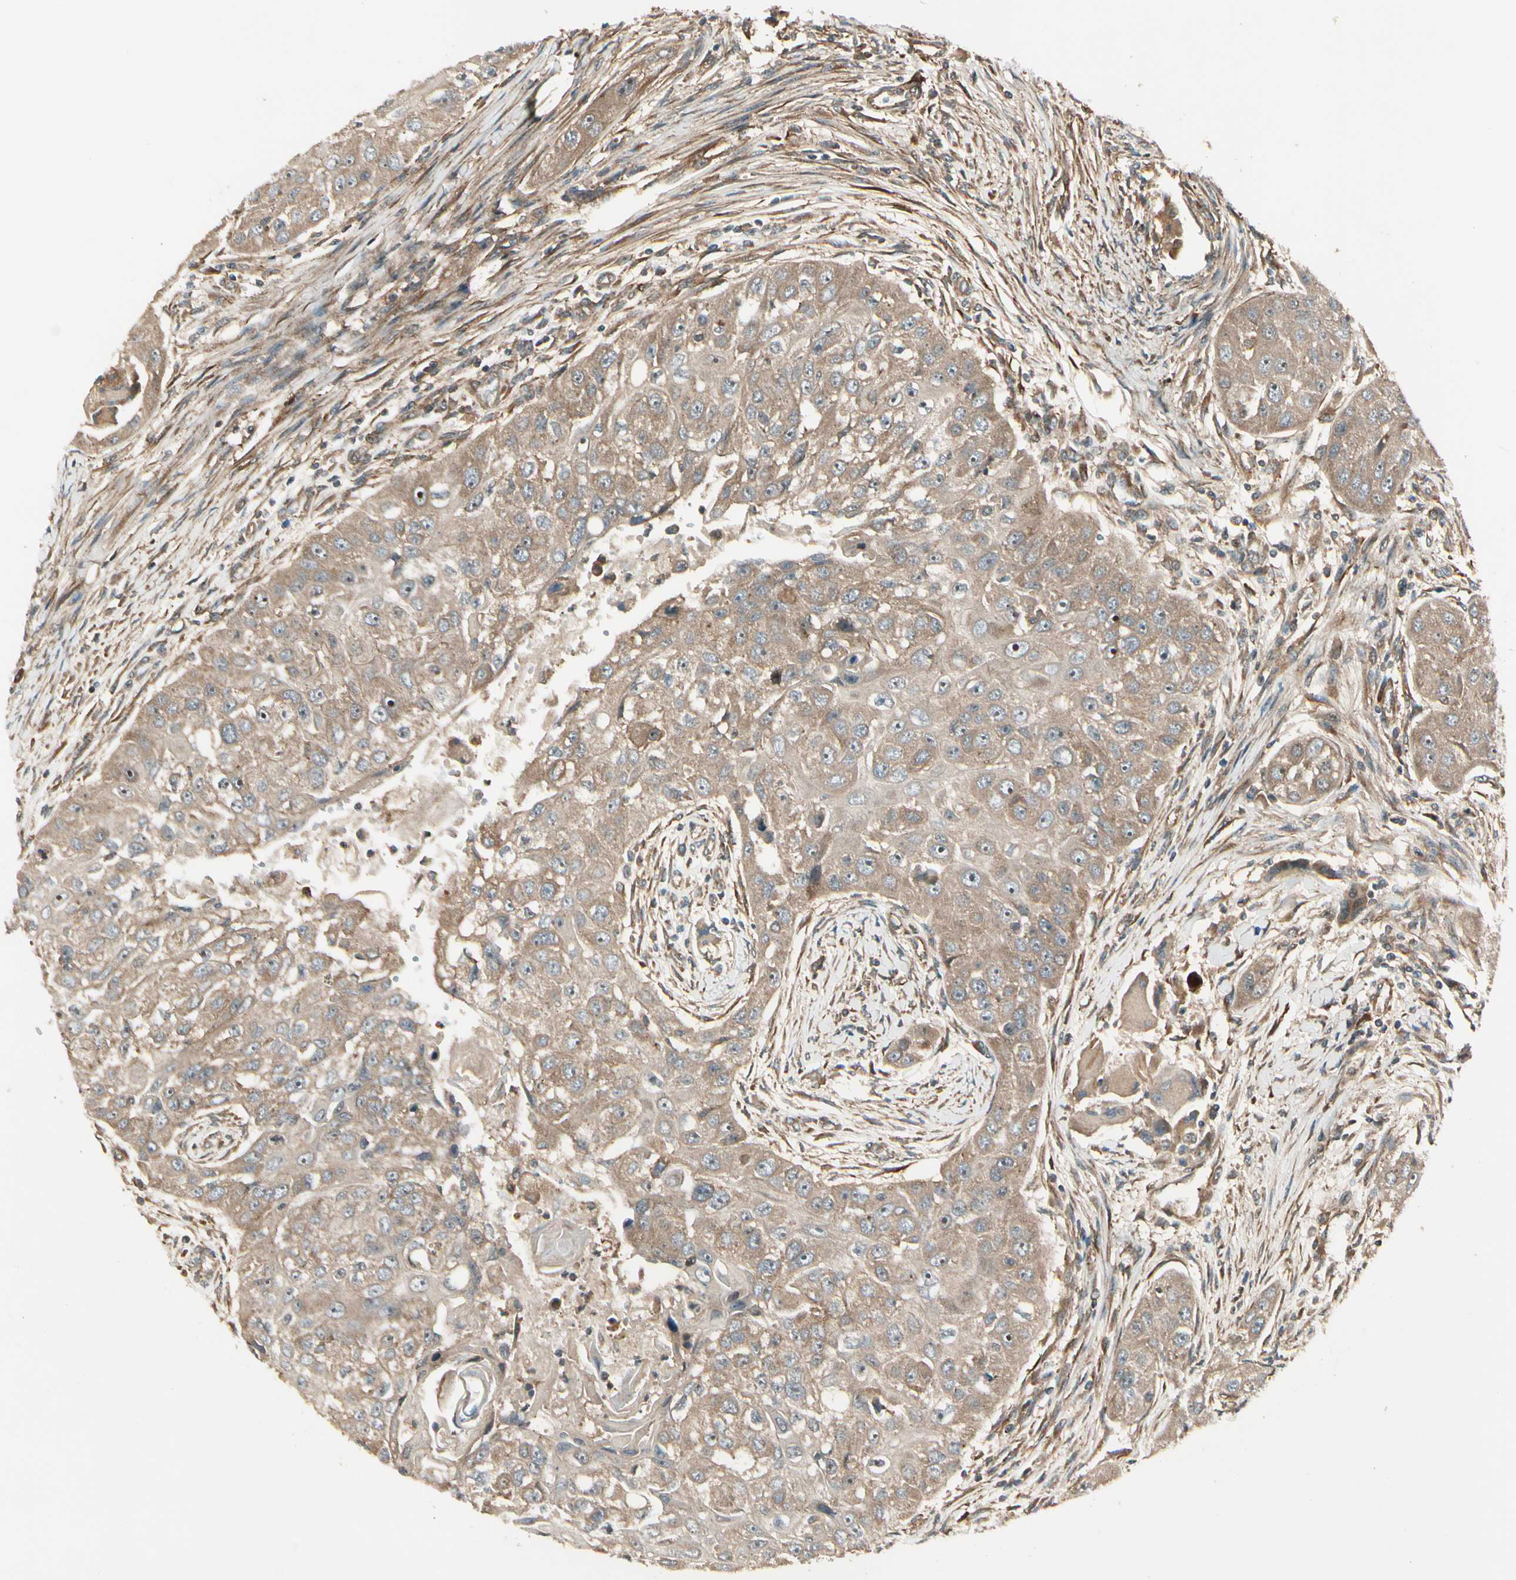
{"staining": {"intensity": "moderate", "quantity": ">75%", "location": "cytoplasmic/membranous"}, "tissue": "head and neck cancer", "cell_type": "Tumor cells", "image_type": "cancer", "snomed": [{"axis": "morphology", "description": "Normal tissue, NOS"}, {"axis": "morphology", "description": "Squamous cell carcinoma, NOS"}, {"axis": "topography", "description": "Skeletal muscle"}, {"axis": "topography", "description": "Head-Neck"}], "caption": "Moderate cytoplasmic/membranous positivity is present in approximately >75% of tumor cells in head and neck squamous cell carcinoma.", "gene": "FKBP15", "patient": {"sex": "male", "age": 51}}